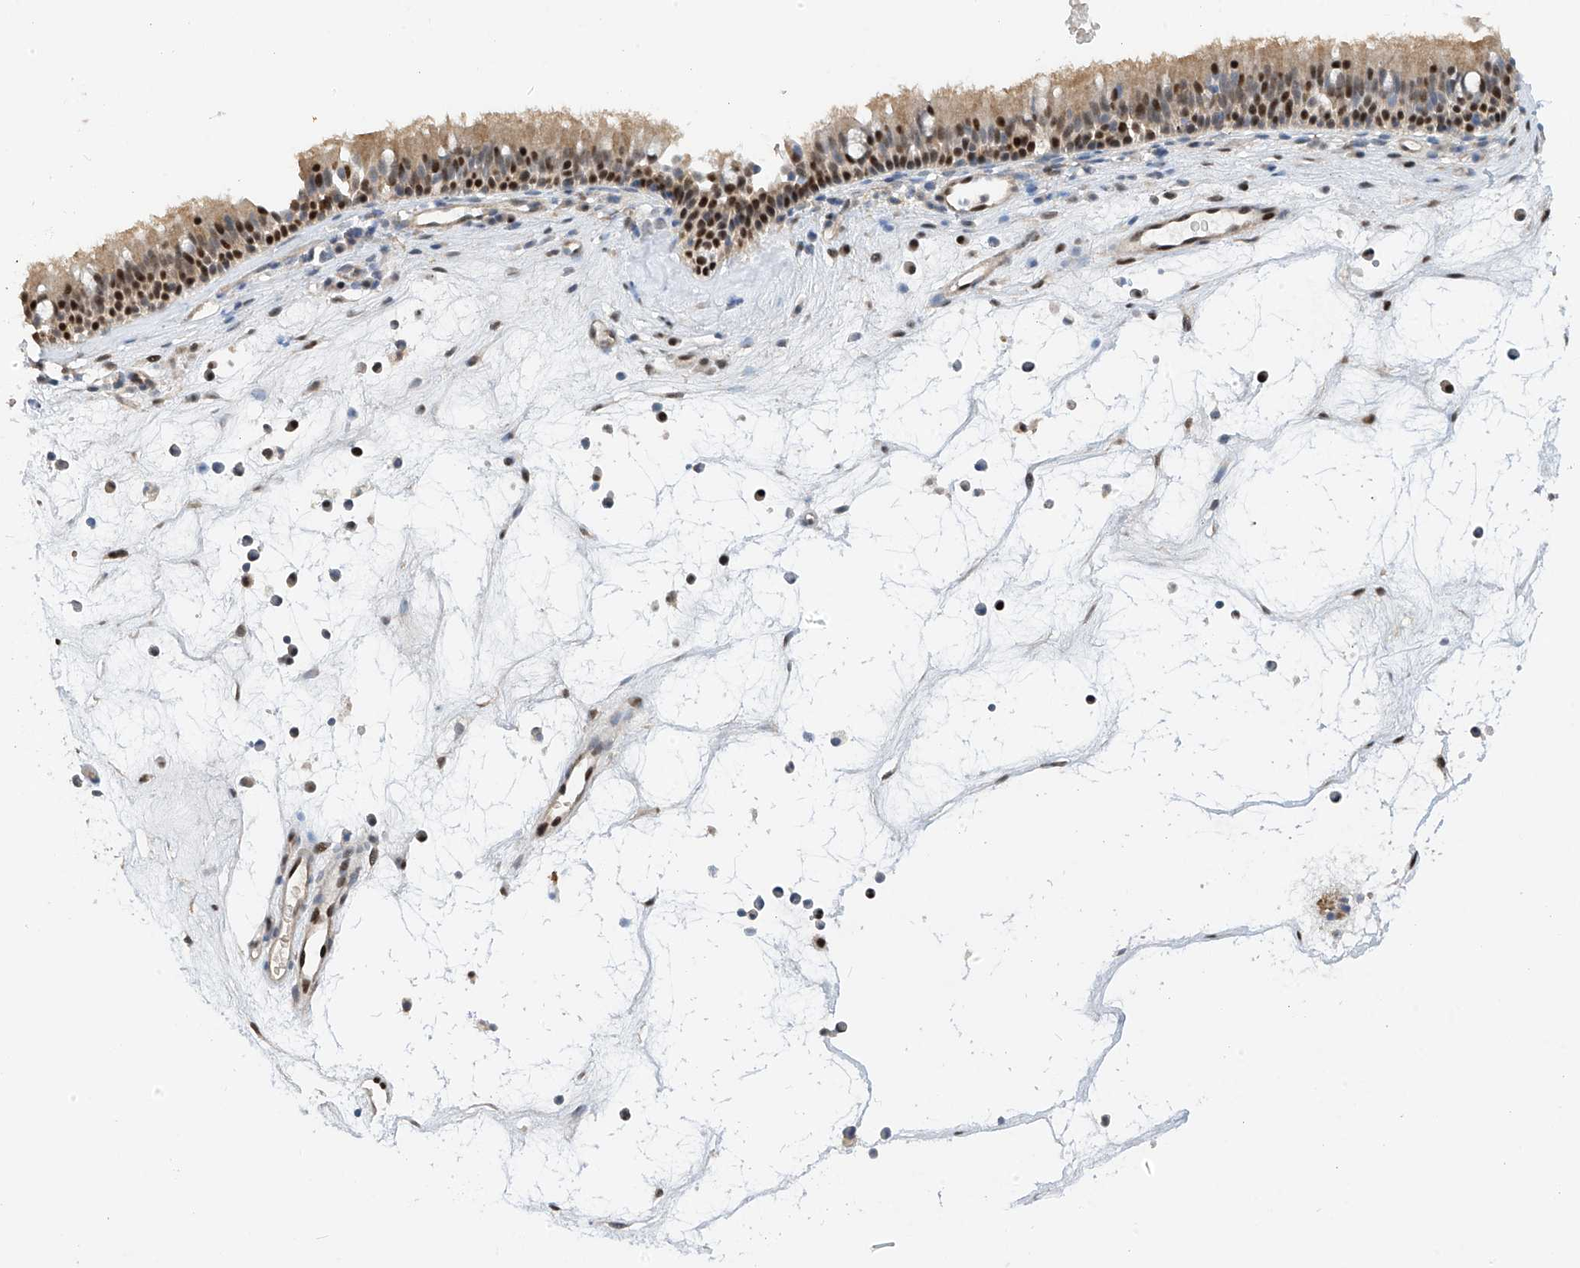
{"staining": {"intensity": "moderate", "quantity": ">75%", "location": "cytoplasmic/membranous,nuclear"}, "tissue": "nasopharynx", "cell_type": "Respiratory epithelial cells", "image_type": "normal", "snomed": [{"axis": "morphology", "description": "Normal tissue, NOS"}, {"axis": "morphology", "description": "Inflammation, NOS"}, {"axis": "morphology", "description": "Malignant melanoma, Metastatic site"}, {"axis": "topography", "description": "Nasopharynx"}], "caption": "Brown immunohistochemical staining in benign human nasopharynx reveals moderate cytoplasmic/membranous,nuclear staining in approximately >75% of respiratory epithelial cells.", "gene": "PMM1", "patient": {"sex": "male", "age": 70}}